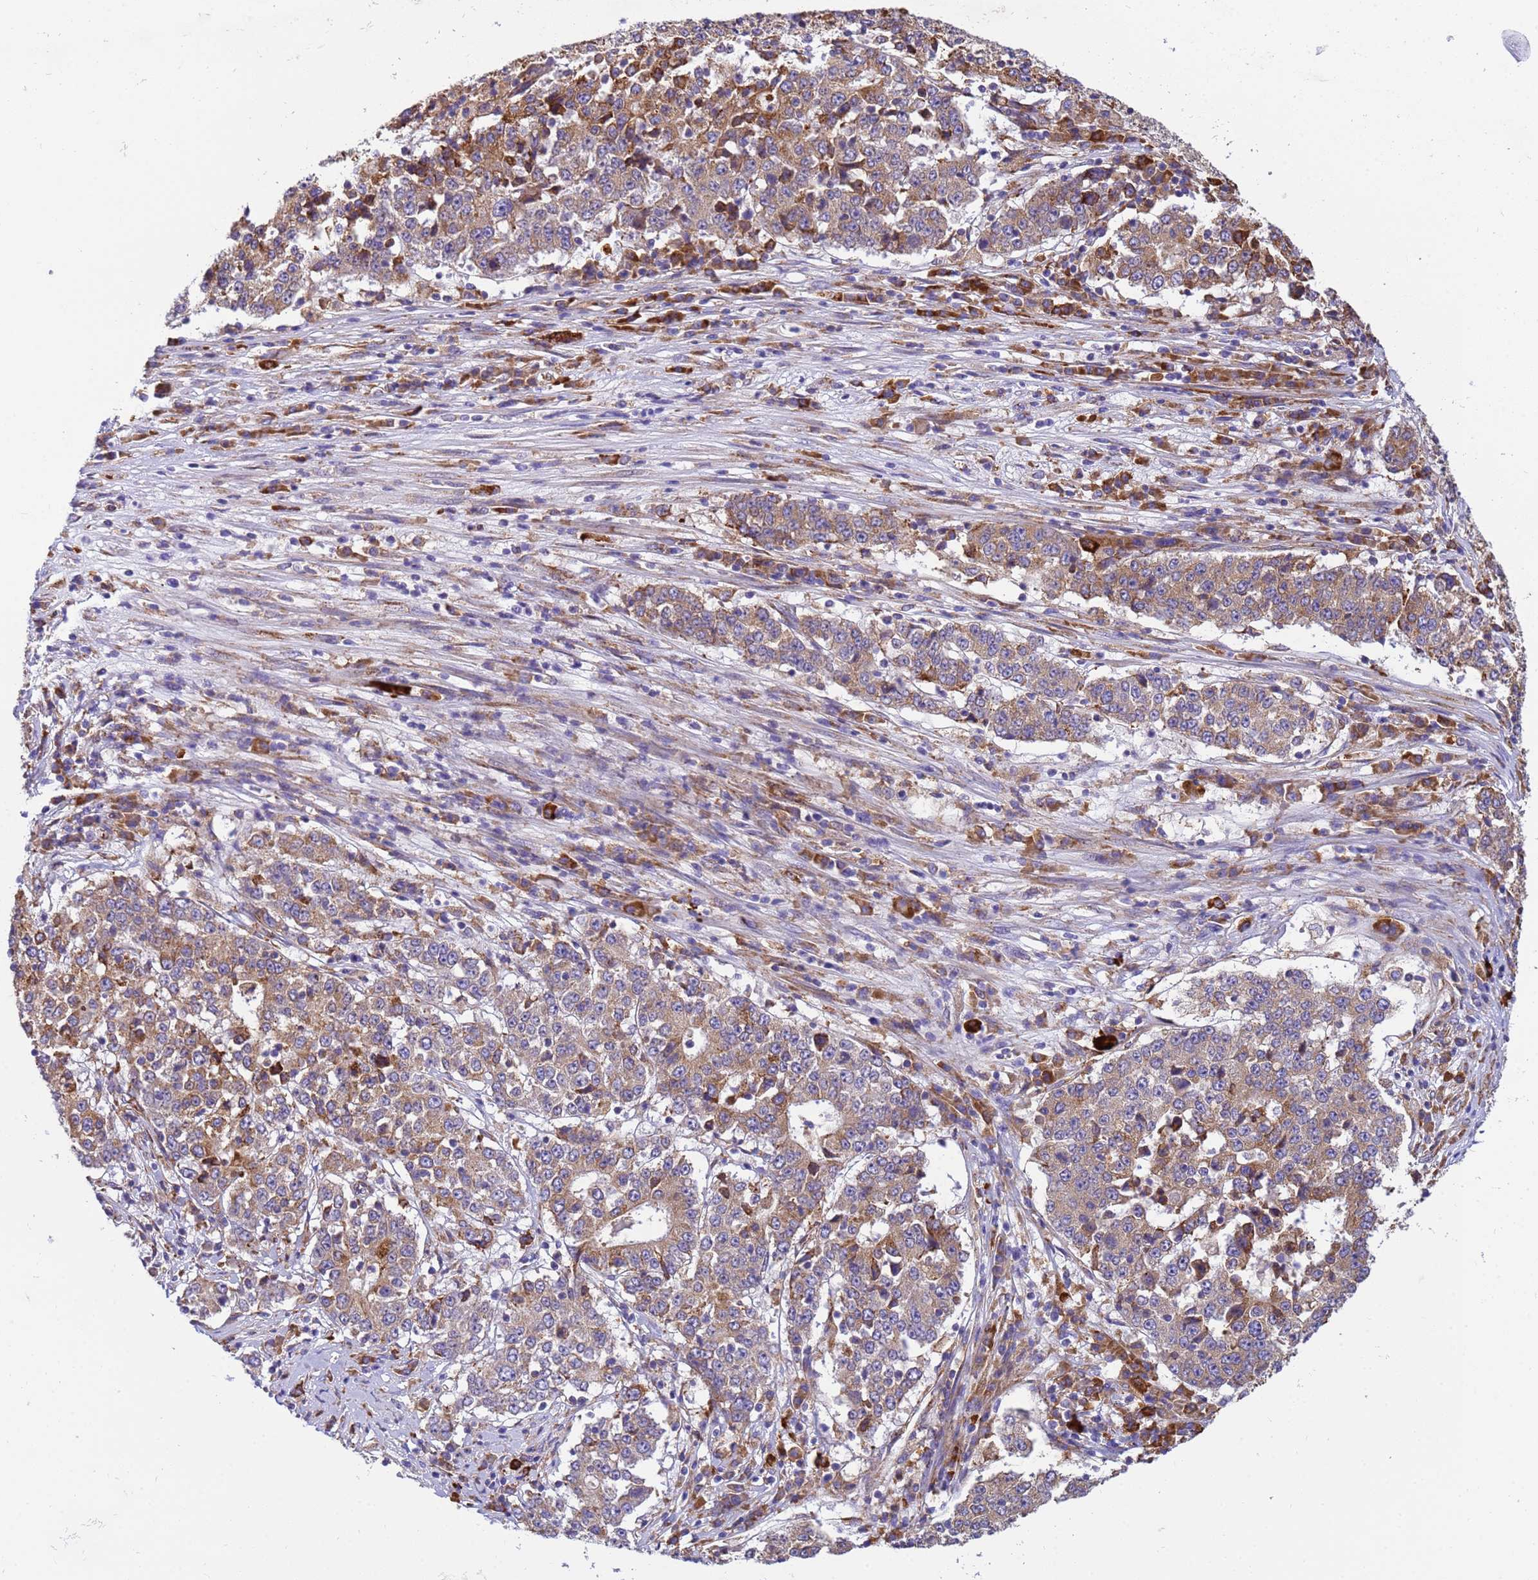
{"staining": {"intensity": "moderate", "quantity": ">75%", "location": "cytoplasmic/membranous"}, "tissue": "stomach cancer", "cell_type": "Tumor cells", "image_type": "cancer", "snomed": [{"axis": "morphology", "description": "Adenocarcinoma, NOS"}, {"axis": "topography", "description": "Stomach"}], "caption": "Moderate cytoplasmic/membranous expression is seen in about >75% of tumor cells in adenocarcinoma (stomach). Immunohistochemistry stains the protein in brown and the nuclei are stained blue.", "gene": "THAP5", "patient": {"sex": "male", "age": 59}}